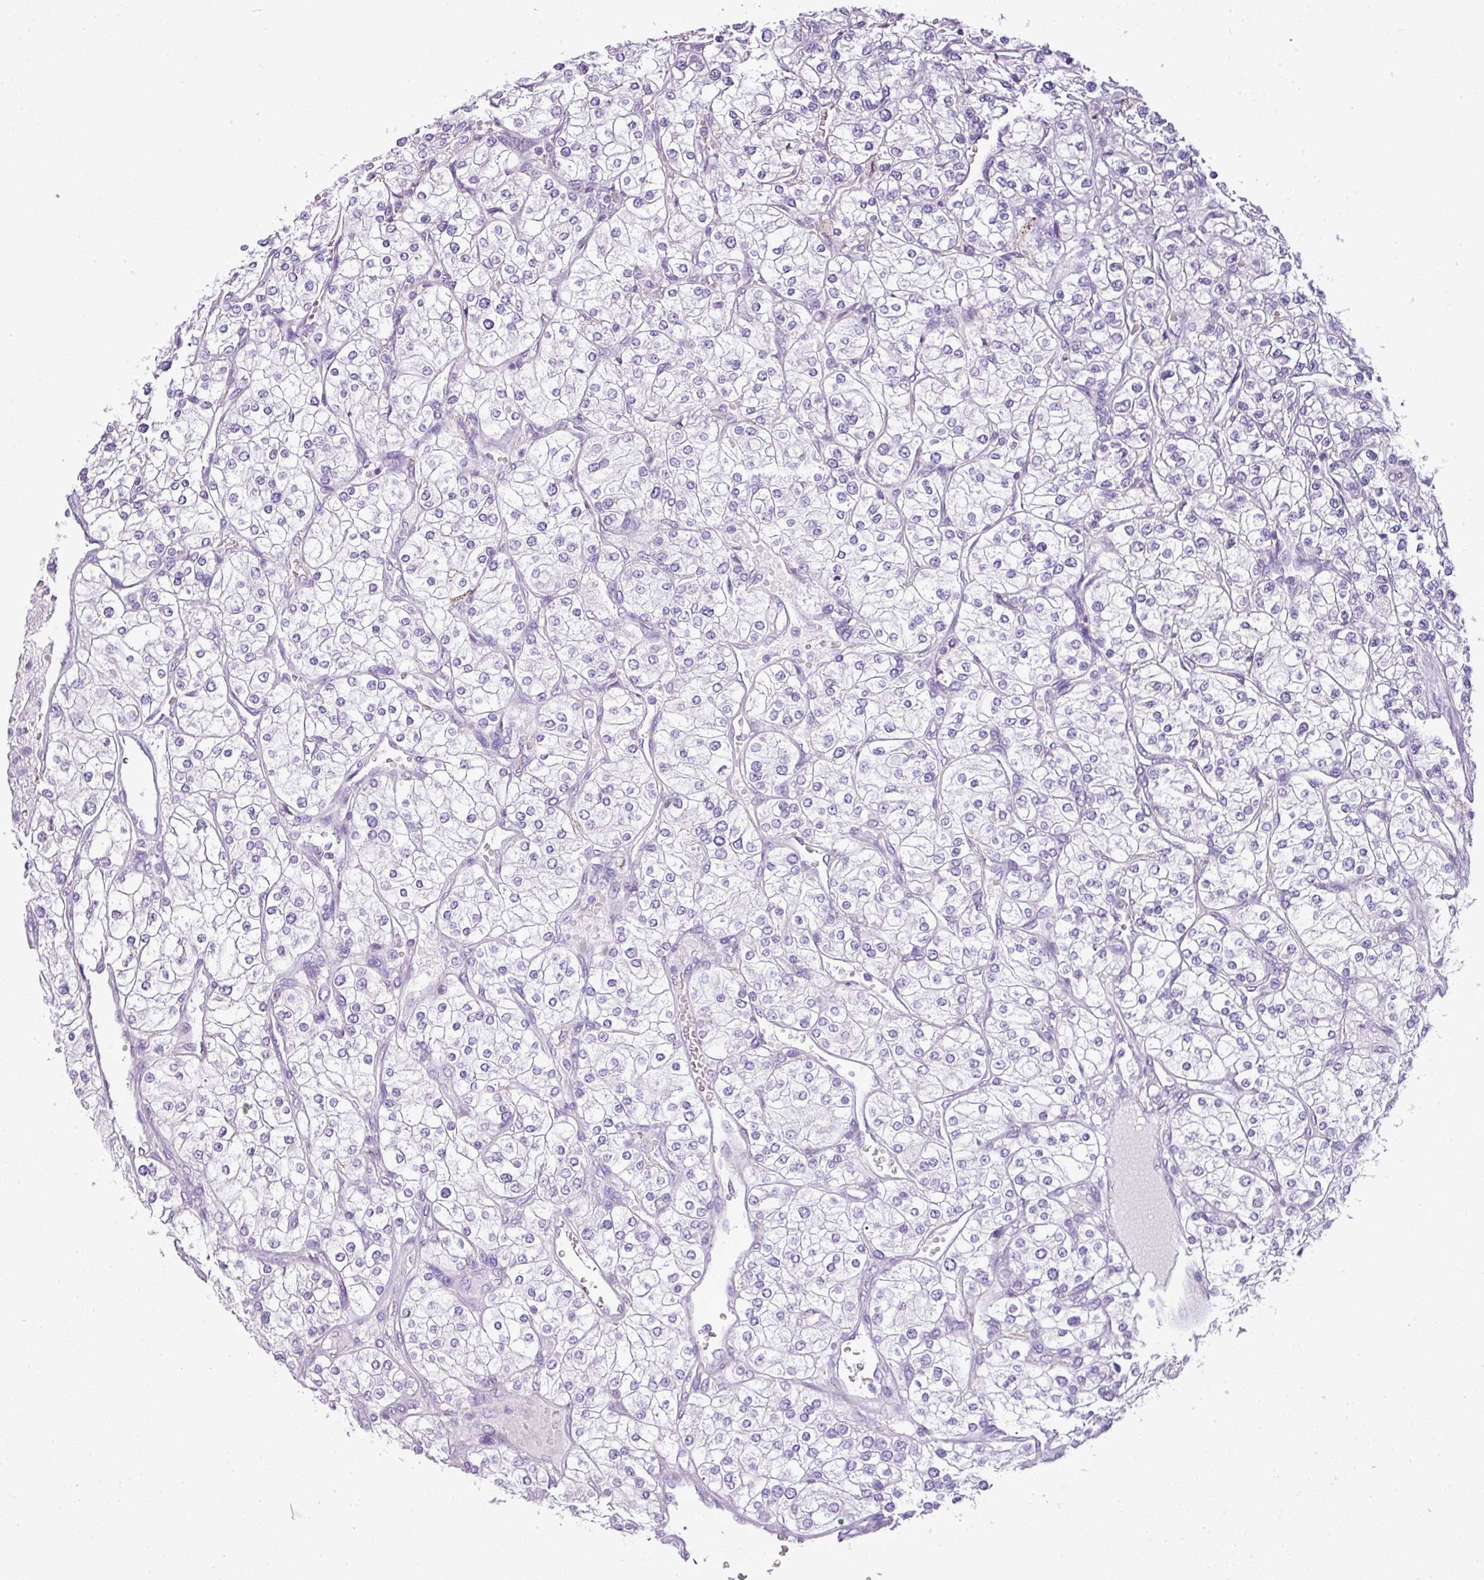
{"staining": {"intensity": "negative", "quantity": "none", "location": "none"}, "tissue": "renal cancer", "cell_type": "Tumor cells", "image_type": "cancer", "snomed": [{"axis": "morphology", "description": "Adenocarcinoma, NOS"}, {"axis": "topography", "description": "Kidney"}], "caption": "An image of human renal cancer (adenocarcinoma) is negative for staining in tumor cells. (DAB (3,3'-diaminobenzidine) immunohistochemistry (IHC) with hematoxylin counter stain).", "gene": "RBMXL2", "patient": {"sex": "male", "age": 80}}